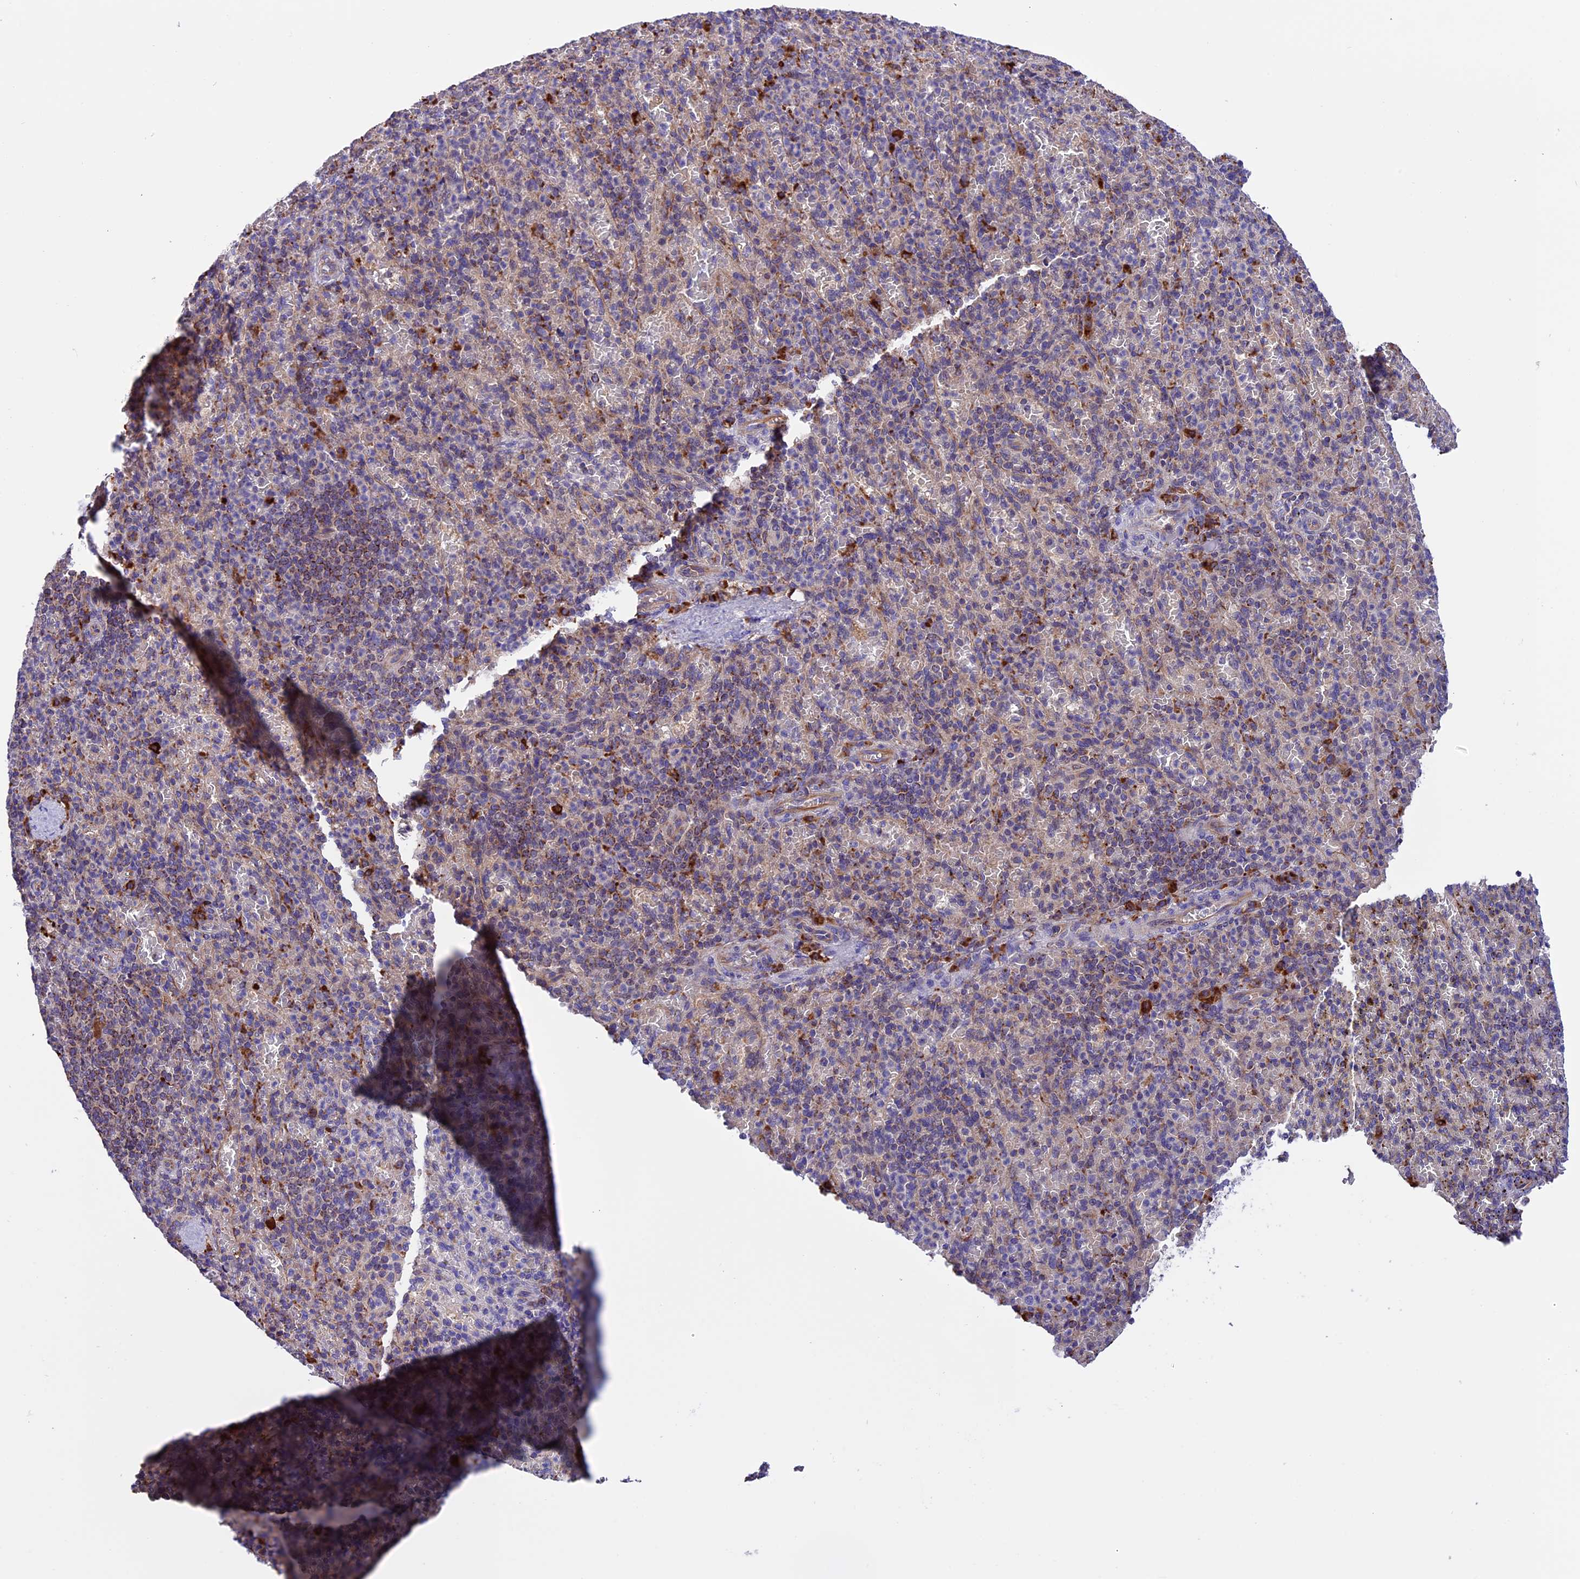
{"staining": {"intensity": "moderate", "quantity": "<25%", "location": "cytoplasmic/membranous"}, "tissue": "spleen", "cell_type": "Cells in red pulp", "image_type": "normal", "snomed": [{"axis": "morphology", "description": "Normal tissue, NOS"}, {"axis": "topography", "description": "Spleen"}], "caption": "A micrograph showing moderate cytoplasmic/membranous positivity in about <25% of cells in red pulp in unremarkable spleen, as visualized by brown immunohistochemical staining.", "gene": "METTL22", "patient": {"sex": "female", "age": 74}}